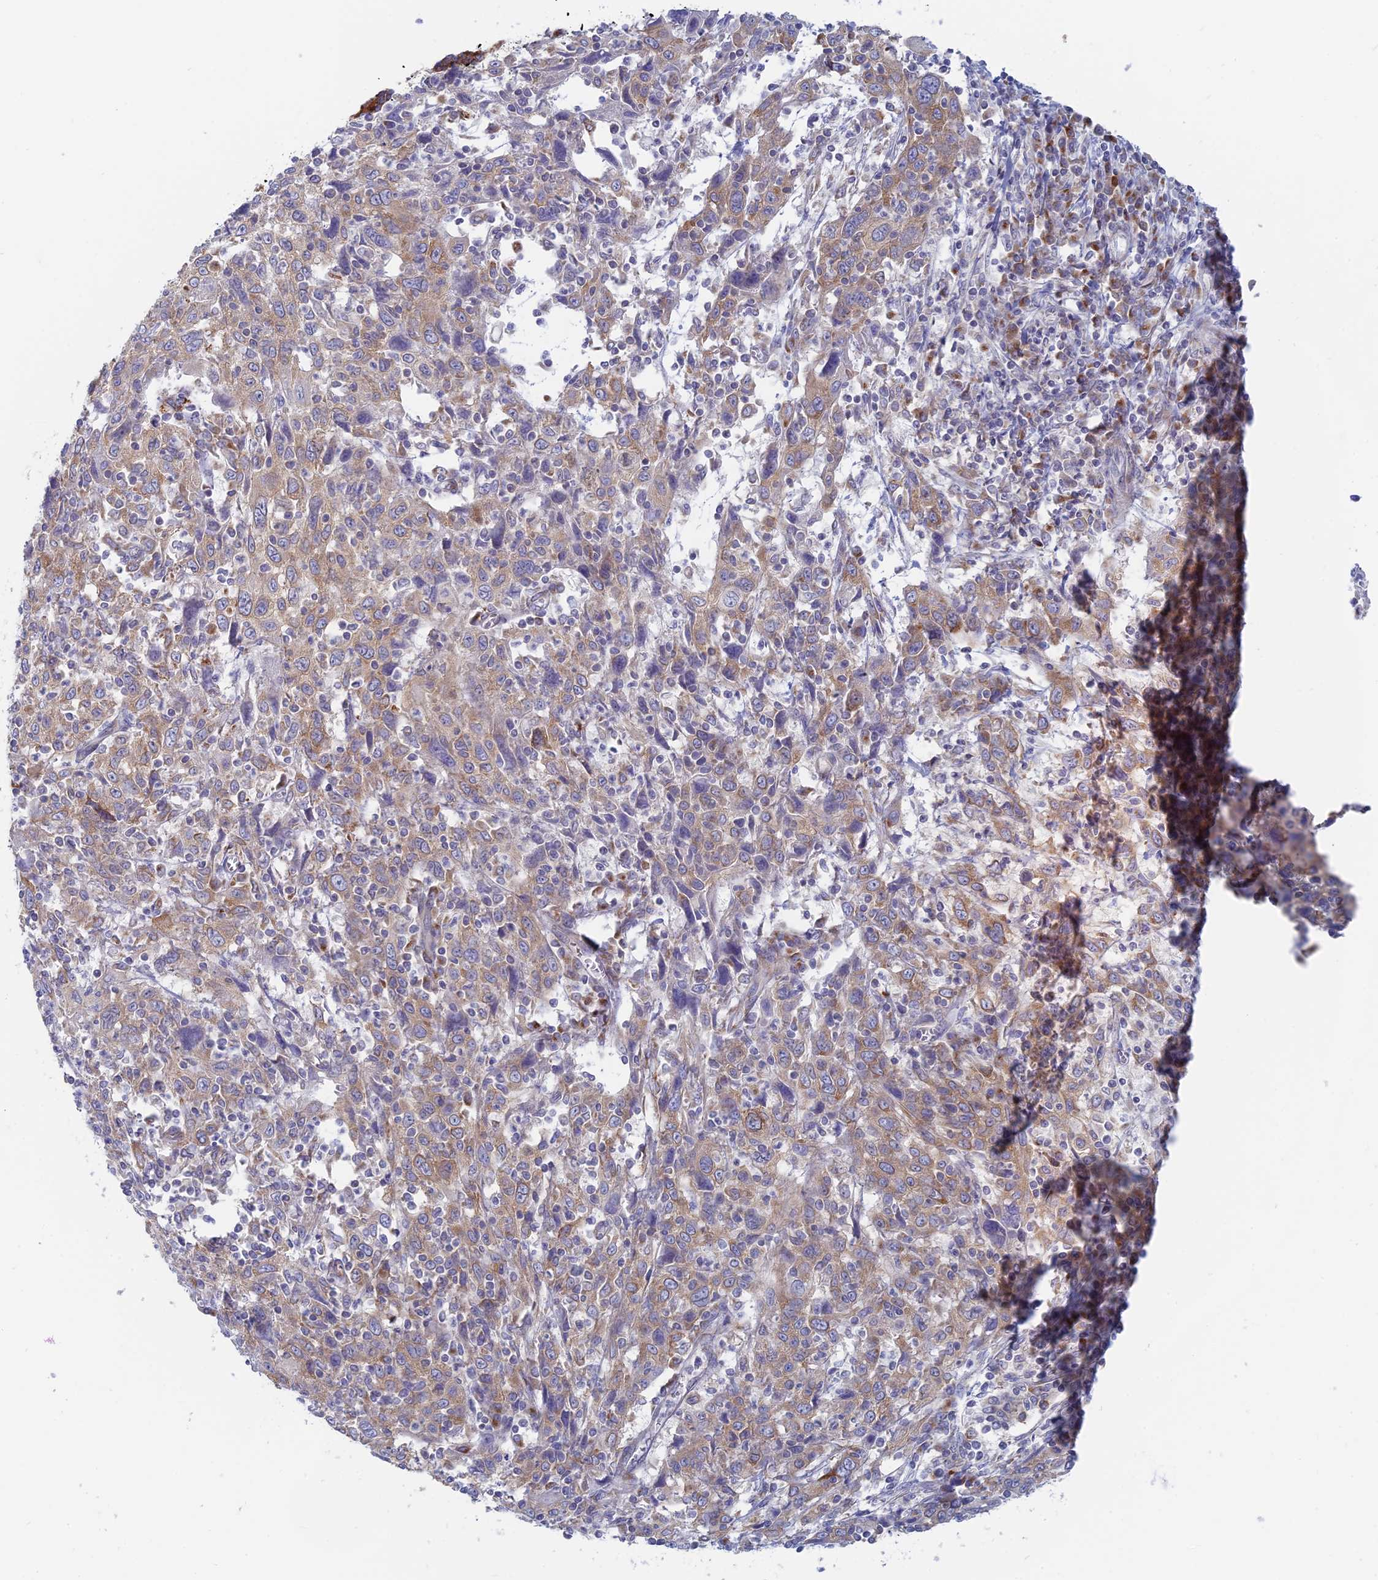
{"staining": {"intensity": "moderate", "quantity": "25%-75%", "location": "cytoplasmic/membranous"}, "tissue": "cervical cancer", "cell_type": "Tumor cells", "image_type": "cancer", "snomed": [{"axis": "morphology", "description": "Squamous cell carcinoma, NOS"}, {"axis": "topography", "description": "Cervix"}], "caption": "Tumor cells display moderate cytoplasmic/membranous staining in approximately 25%-75% of cells in squamous cell carcinoma (cervical).", "gene": "TBC1D30", "patient": {"sex": "female", "age": 46}}